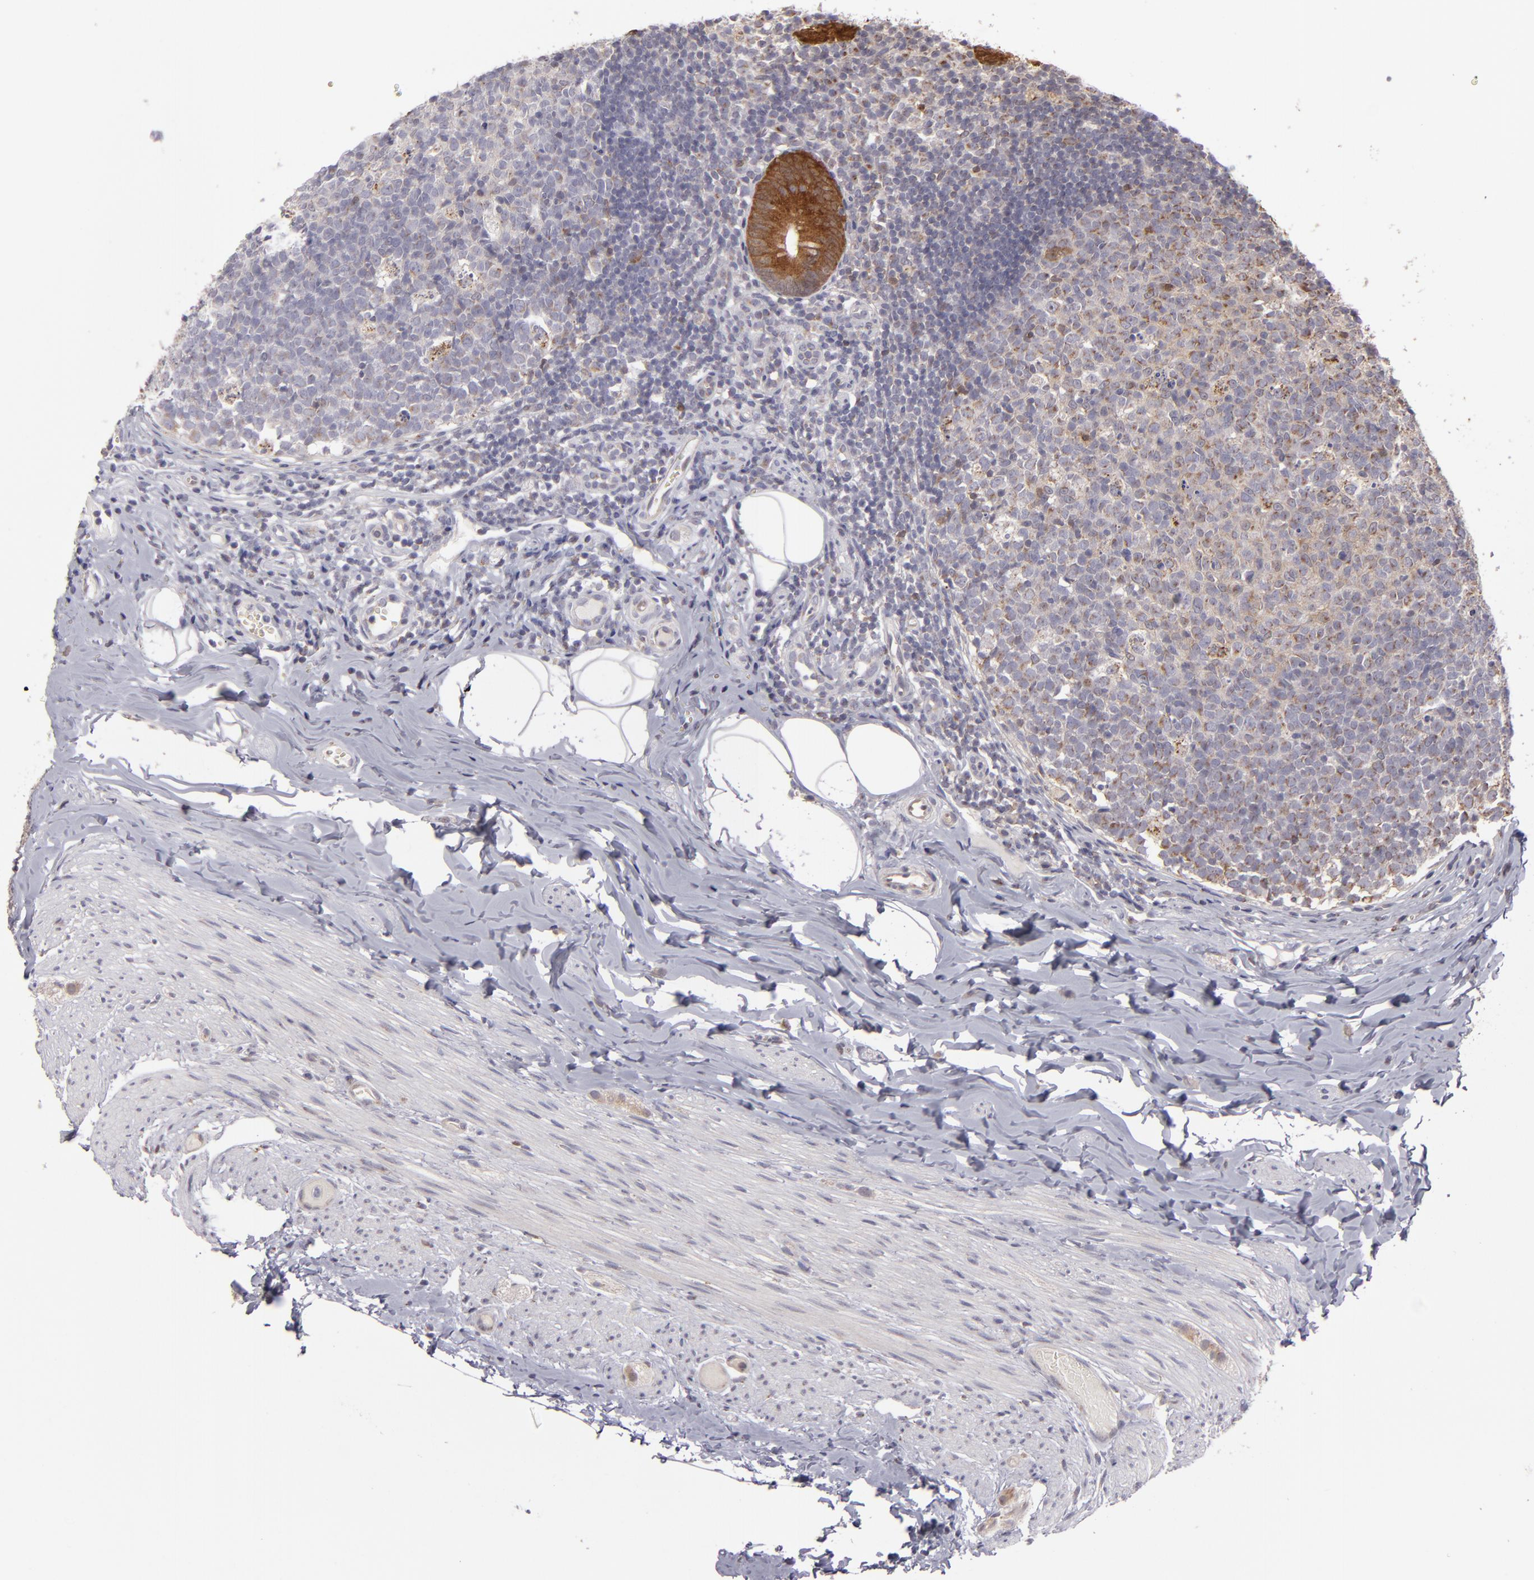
{"staining": {"intensity": "strong", "quantity": ">75%", "location": "cytoplasmic/membranous"}, "tissue": "appendix", "cell_type": "Glandular cells", "image_type": "normal", "snomed": [{"axis": "morphology", "description": "Normal tissue, NOS"}, {"axis": "topography", "description": "Appendix"}], "caption": "Immunohistochemical staining of unremarkable appendix displays strong cytoplasmic/membranous protein staining in approximately >75% of glandular cells. (Brightfield microscopy of DAB IHC at high magnification).", "gene": "SH2D4A", "patient": {"sex": "female", "age": 9}}